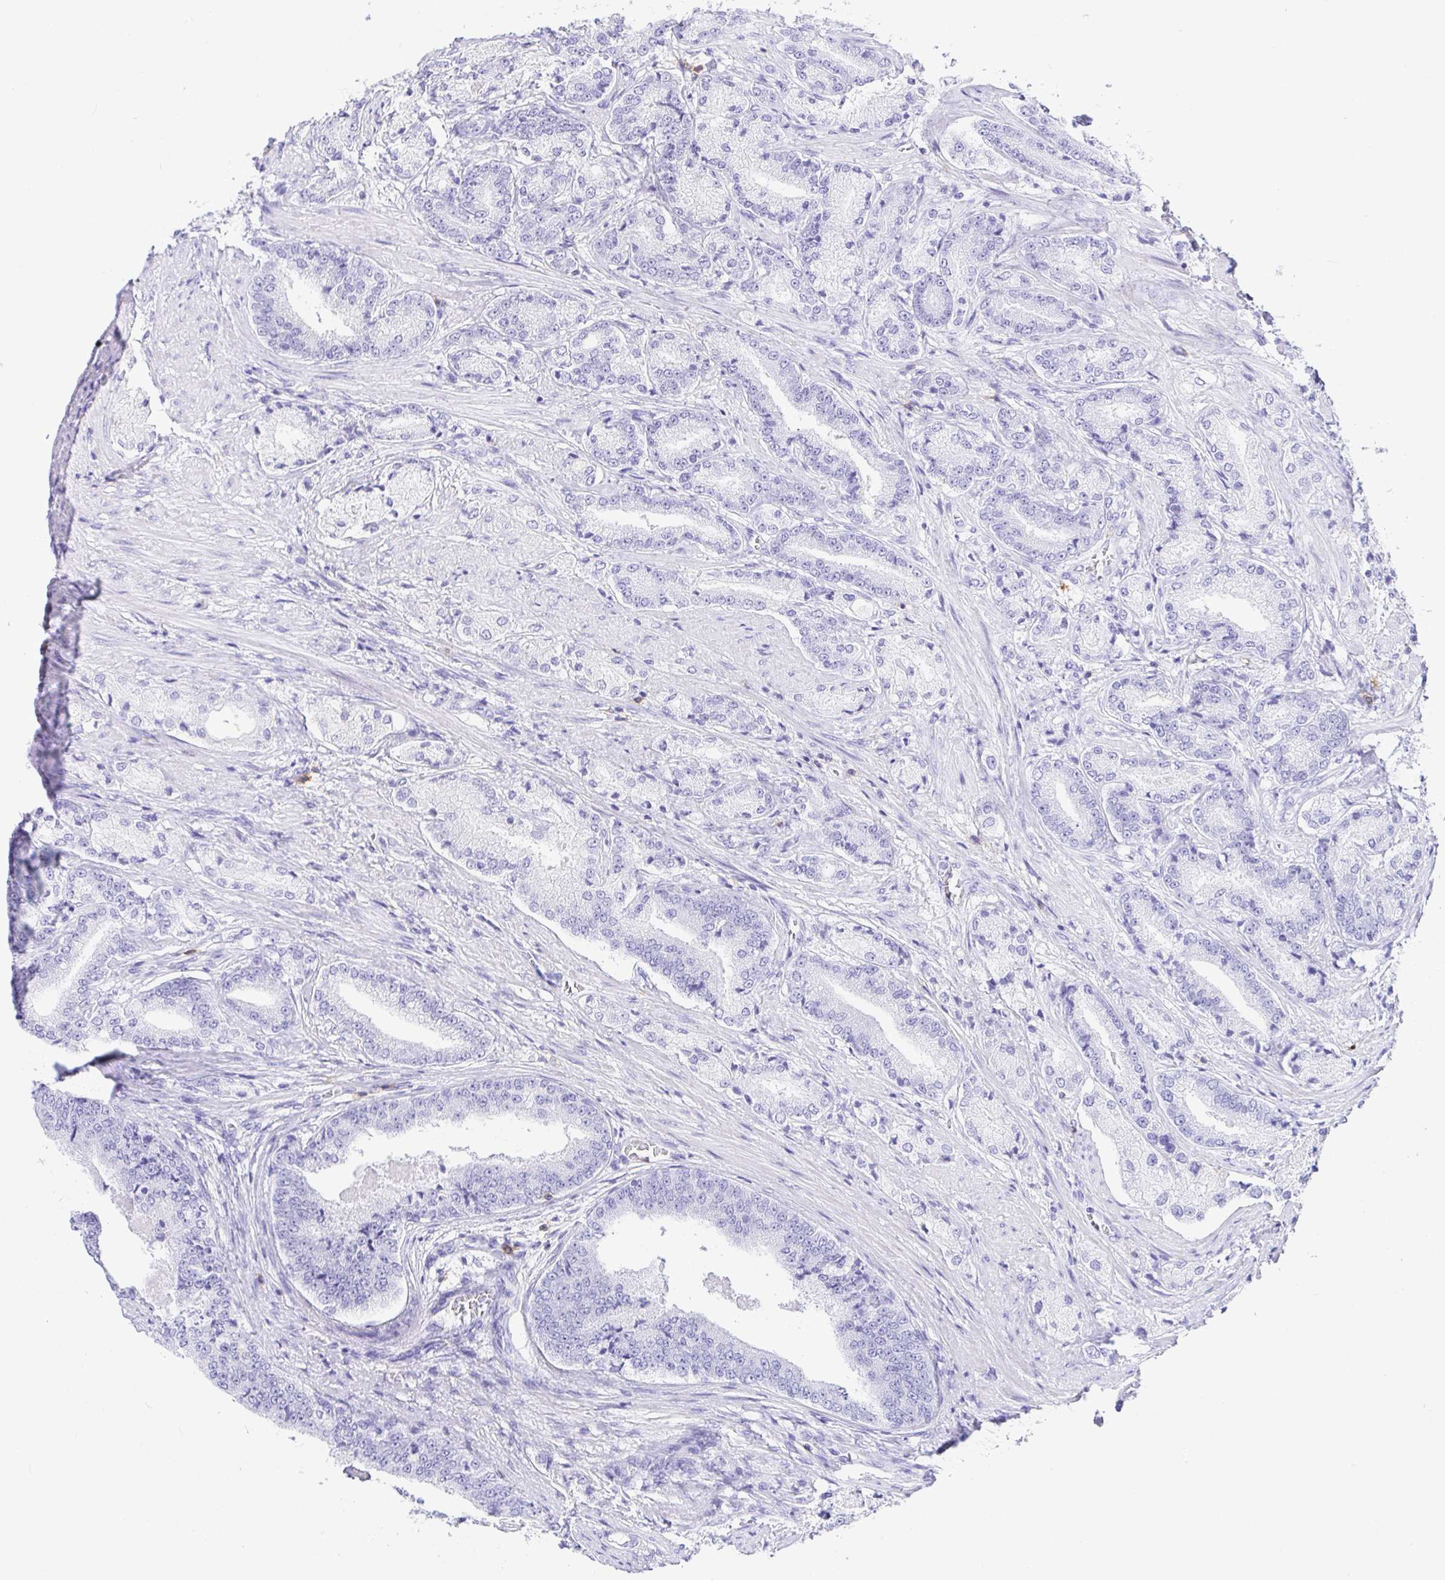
{"staining": {"intensity": "negative", "quantity": "none", "location": "none"}, "tissue": "prostate cancer", "cell_type": "Tumor cells", "image_type": "cancer", "snomed": [{"axis": "morphology", "description": "Adenocarcinoma, High grade"}, {"axis": "topography", "description": "Prostate and seminal vesicle, NOS"}], "caption": "Immunohistochemistry image of human prostate cancer (high-grade adenocarcinoma) stained for a protein (brown), which demonstrates no expression in tumor cells. (Immunohistochemistry, brightfield microscopy, high magnification).", "gene": "CD5", "patient": {"sex": "male", "age": 61}}